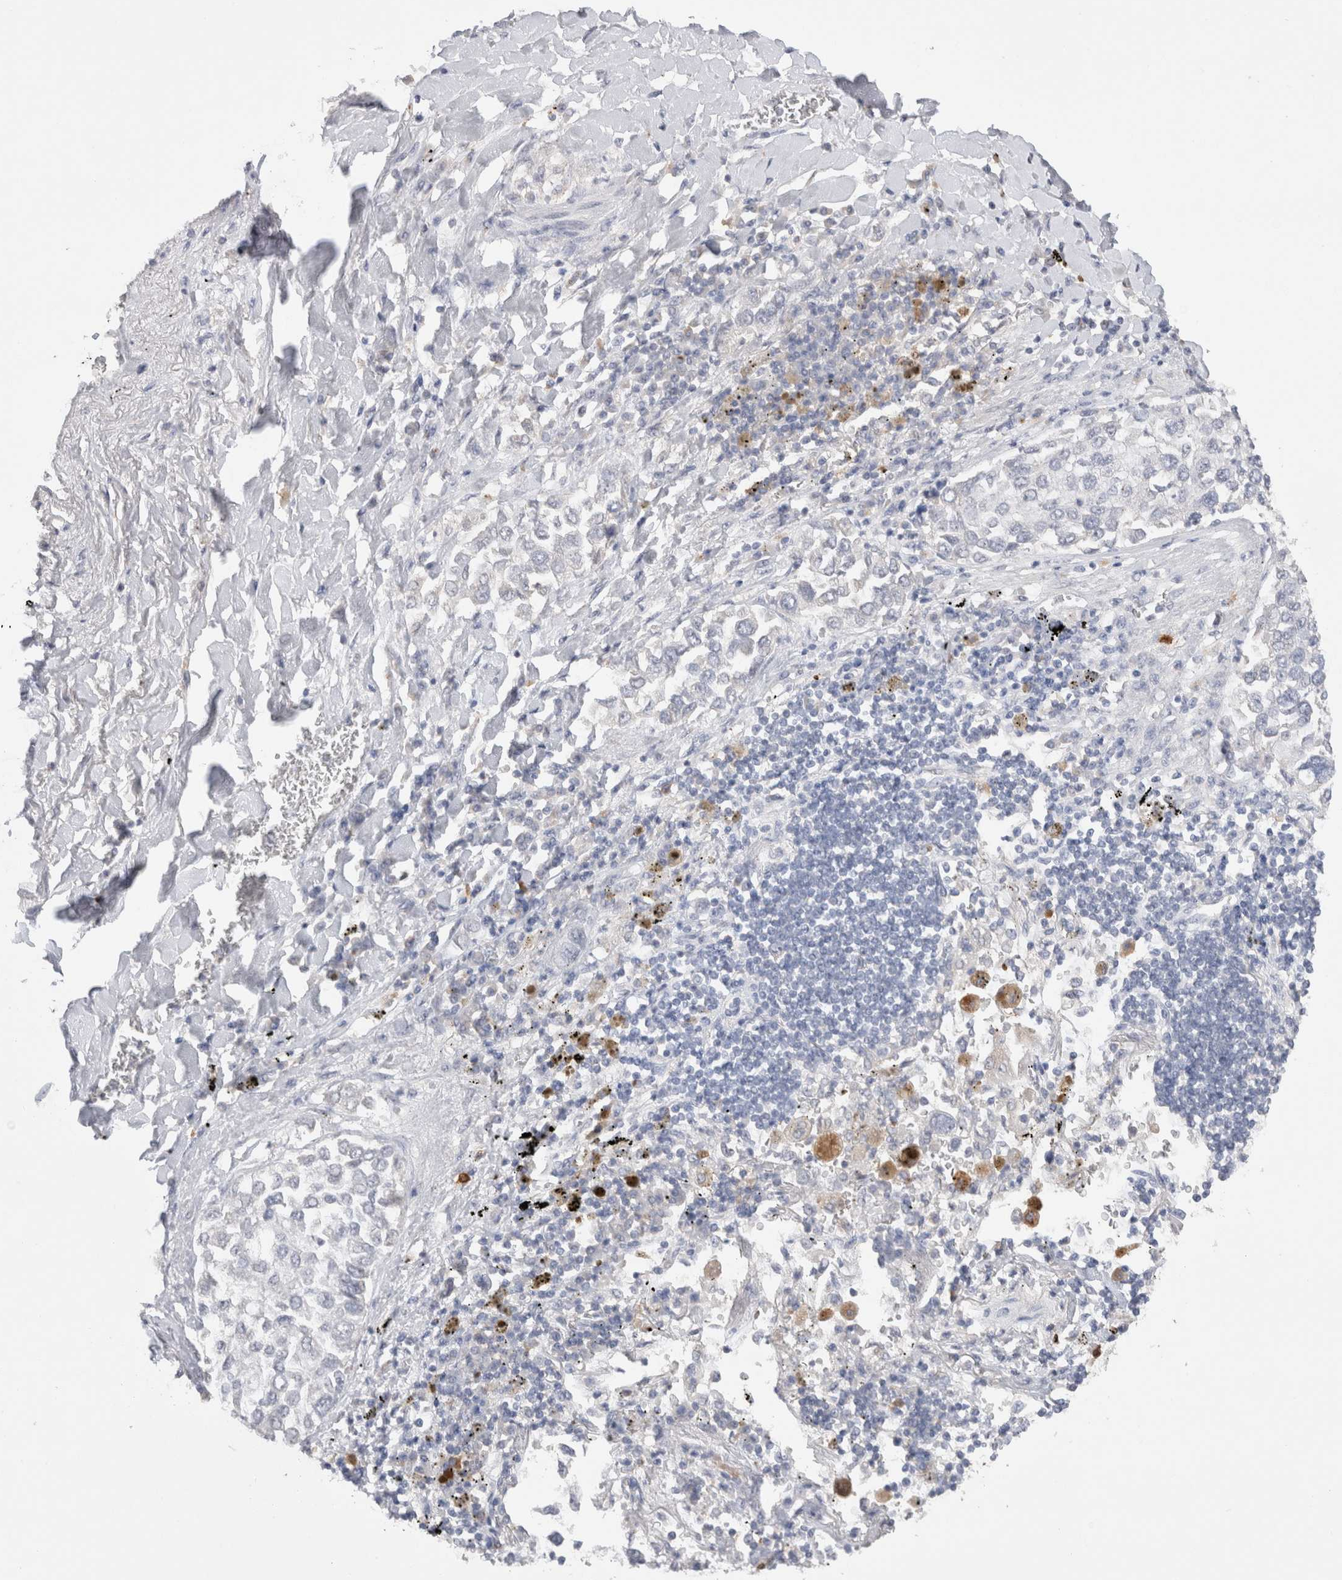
{"staining": {"intensity": "negative", "quantity": "none", "location": "none"}, "tissue": "lung cancer", "cell_type": "Tumor cells", "image_type": "cancer", "snomed": [{"axis": "morphology", "description": "Inflammation, NOS"}, {"axis": "morphology", "description": "Adenocarcinoma, NOS"}, {"axis": "topography", "description": "Lung"}], "caption": "Immunohistochemical staining of lung adenocarcinoma shows no significant staining in tumor cells.", "gene": "HPGDS", "patient": {"sex": "male", "age": 63}}